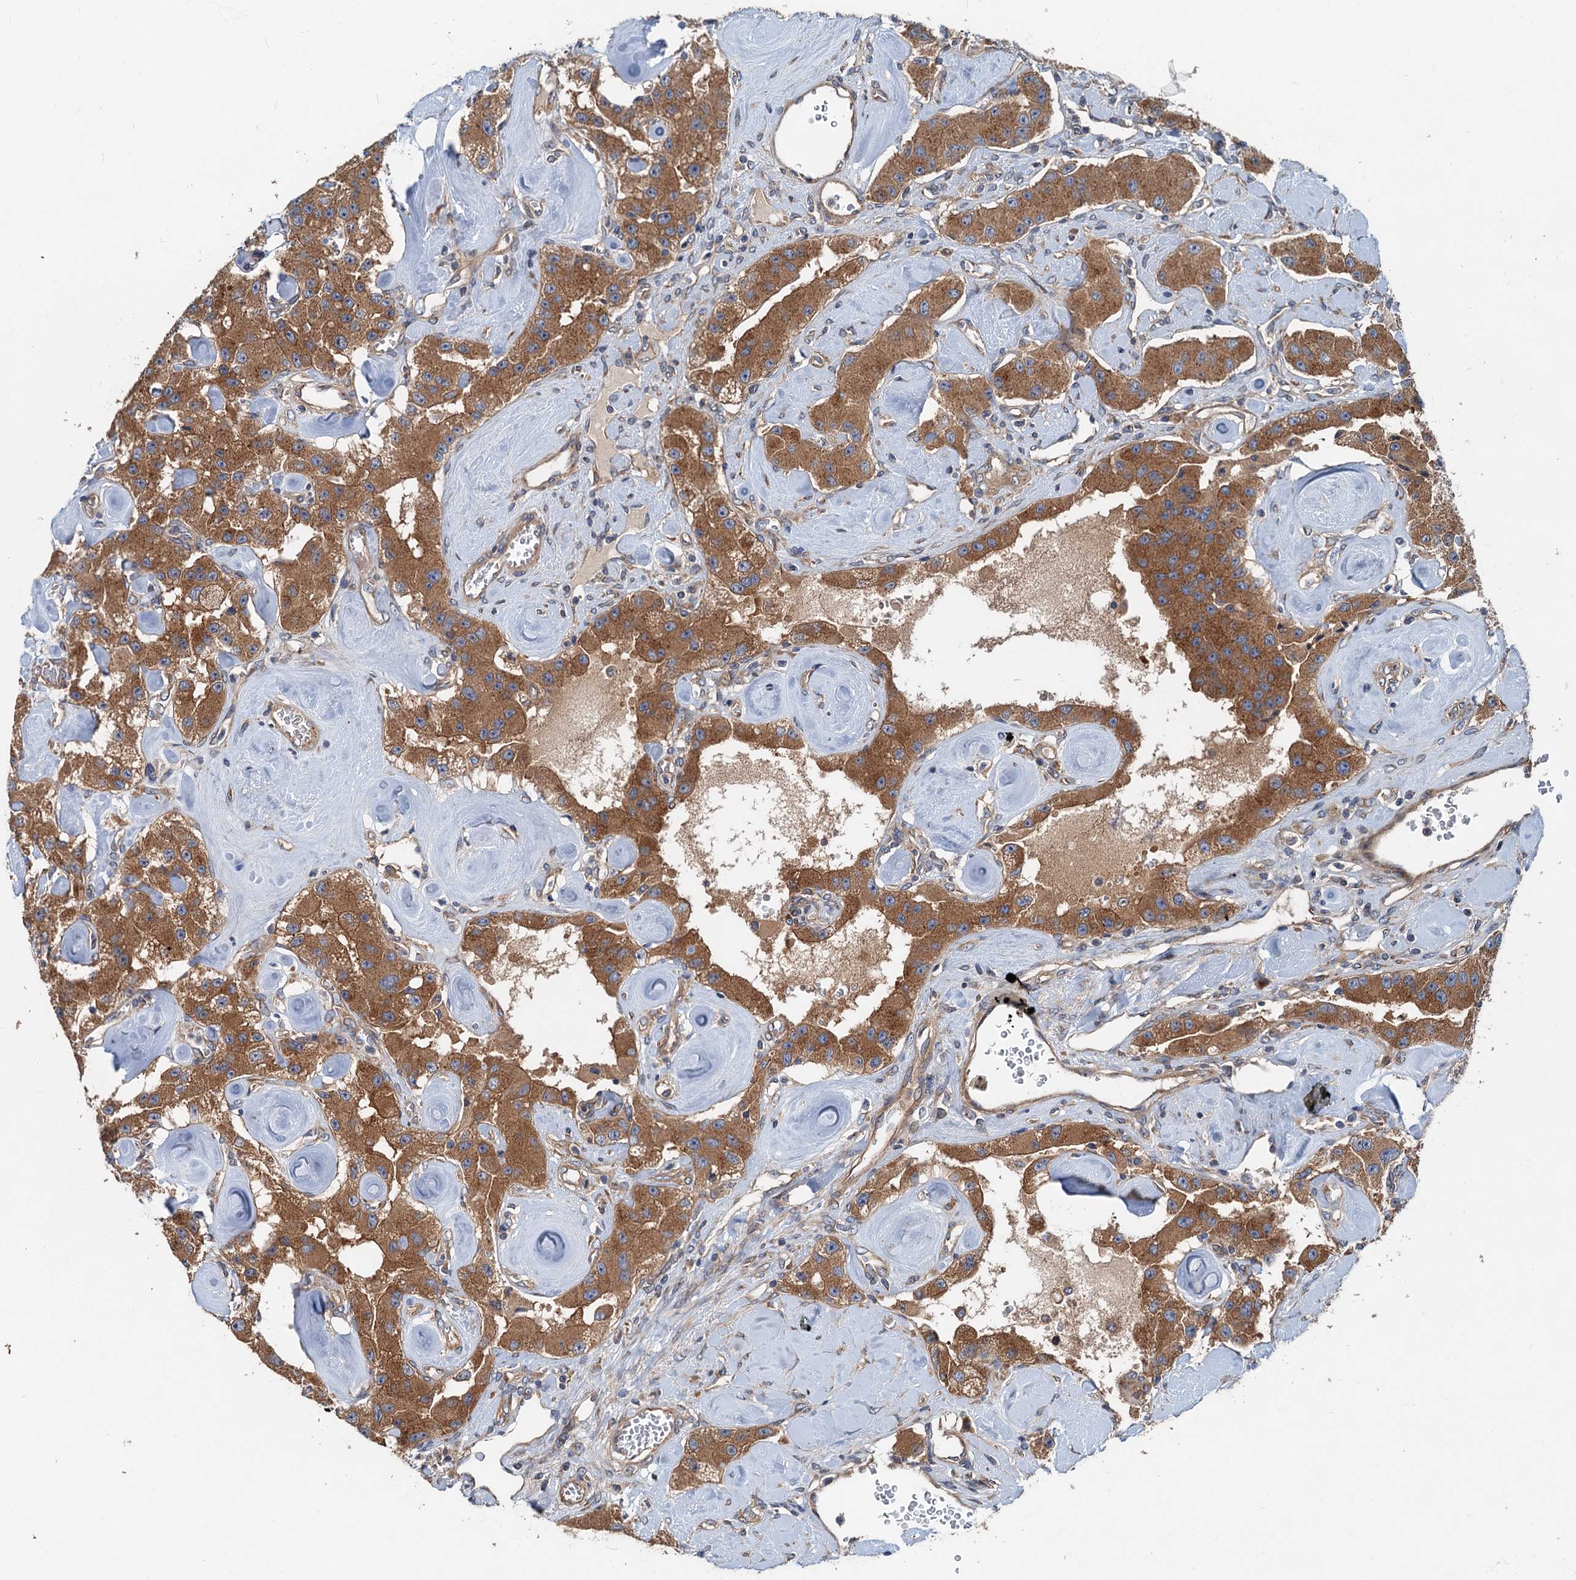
{"staining": {"intensity": "moderate", "quantity": ">75%", "location": "cytoplasmic/membranous"}, "tissue": "carcinoid", "cell_type": "Tumor cells", "image_type": "cancer", "snomed": [{"axis": "morphology", "description": "Carcinoid, malignant, NOS"}, {"axis": "topography", "description": "Pancreas"}], "caption": "Protein expression by IHC shows moderate cytoplasmic/membranous positivity in approximately >75% of tumor cells in carcinoid. (DAB (3,3'-diaminobenzidine) IHC with brightfield microscopy, high magnification).", "gene": "COG3", "patient": {"sex": "male", "age": 41}}